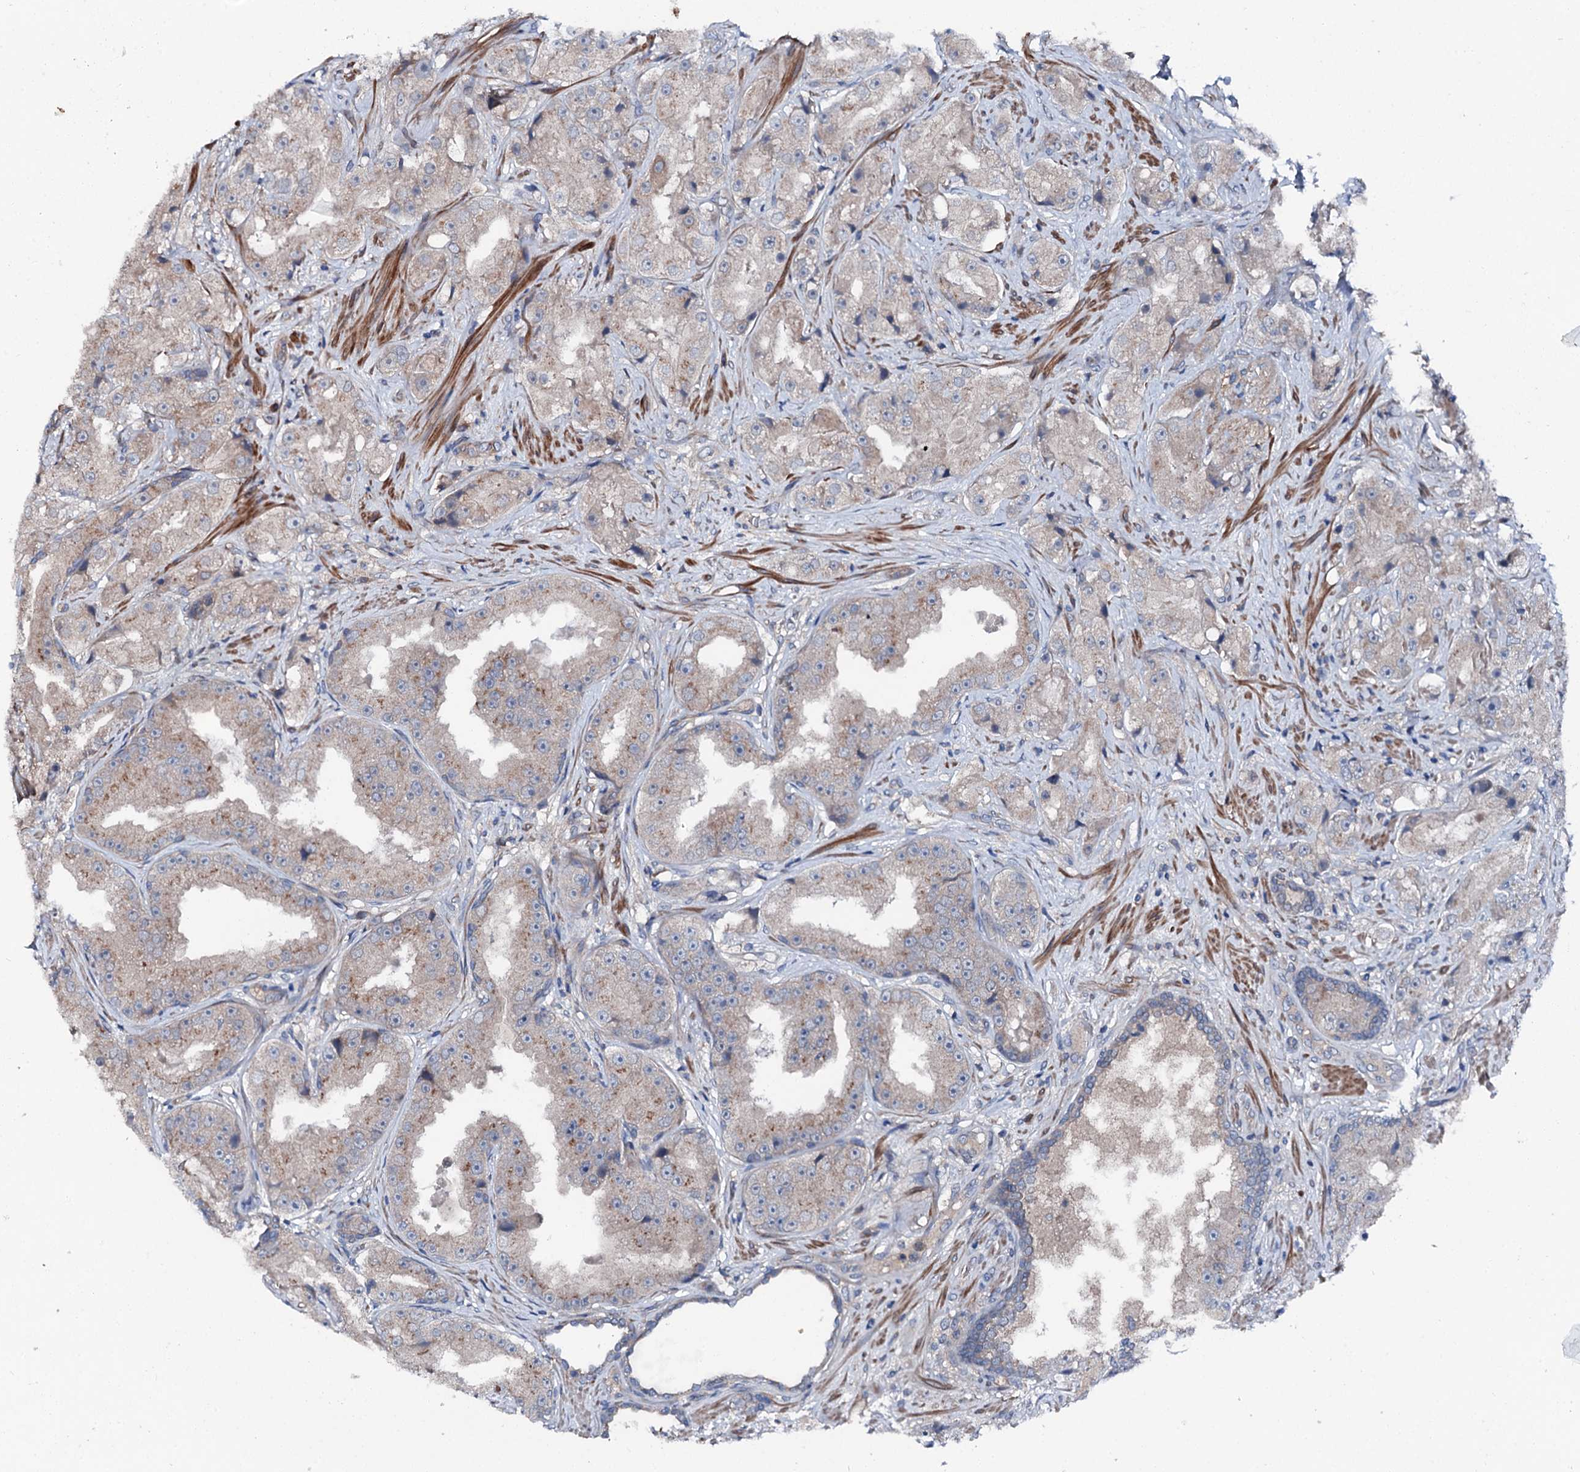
{"staining": {"intensity": "weak", "quantity": "<25%", "location": "cytoplasmic/membranous"}, "tissue": "prostate cancer", "cell_type": "Tumor cells", "image_type": "cancer", "snomed": [{"axis": "morphology", "description": "Adenocarcinoma, High grade"}, {"axis": "topography", "description": "Prostate"}], "caption": "Human high-grade adenocarcinoma (prostate) stained for a protein using IHC demonstrates no staining in tumor cells.", "gene": "SLC22A25", "patient": {"sex": "male", "age": 73}}